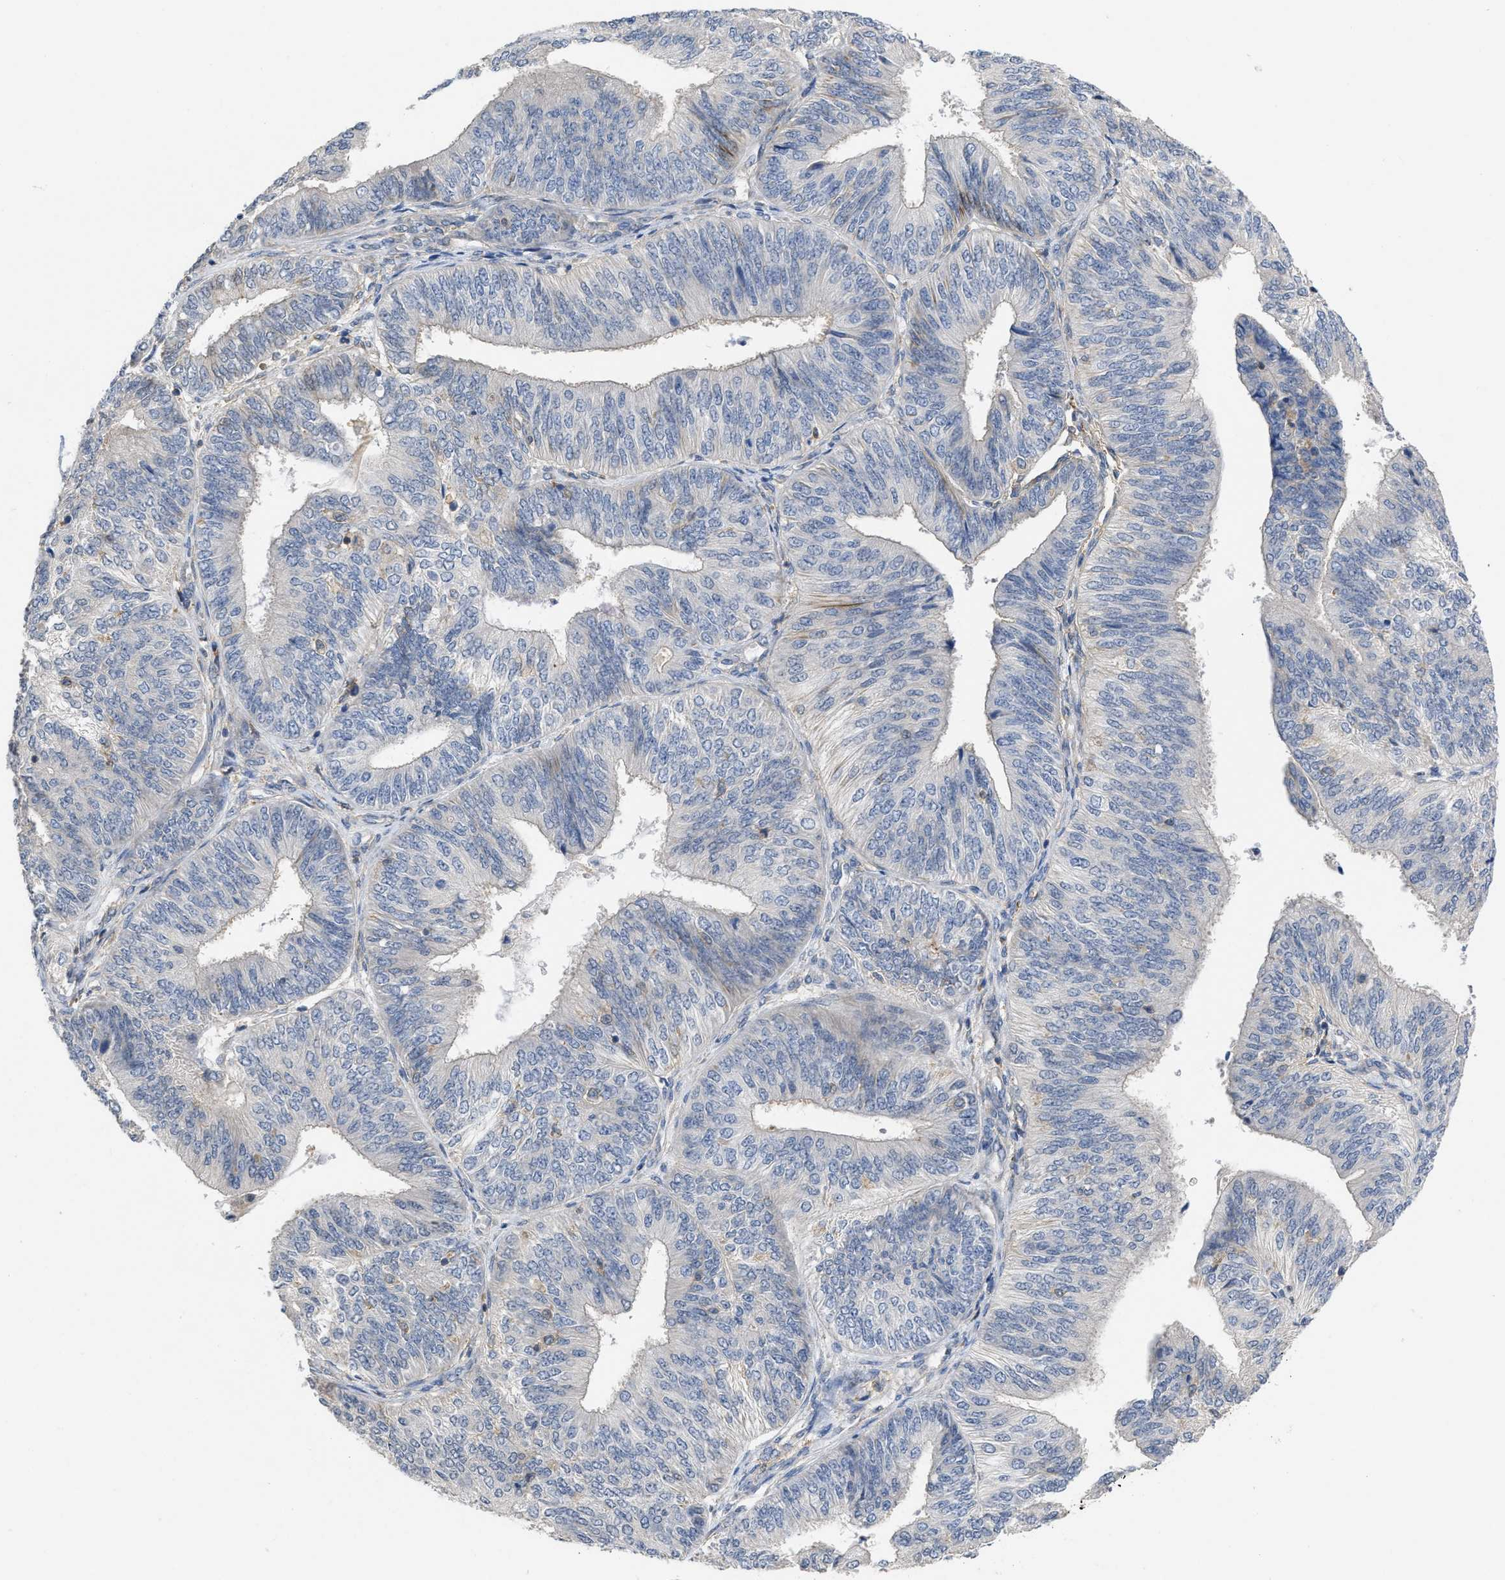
{"staining": {"intensity": "negative", "quantity": "none", "location": "none"}, "tissue": "endometrial cancer", "cell_type": "Tumor cells", "image_type": "cancer", "snomed": [{"axis": "morphology", "description": "Adenocarcinoma, NOS"}, {"axis": "topography", "description": "Endometrium"}], "caption": "High power microscopy histopathology image of an immunohistochemistry image of endometrial adenocarcinoma, revealing no significant positivity in tumor cells.", "gene": "TMEM131", "patient": {"sex": "female", "age": 58}}